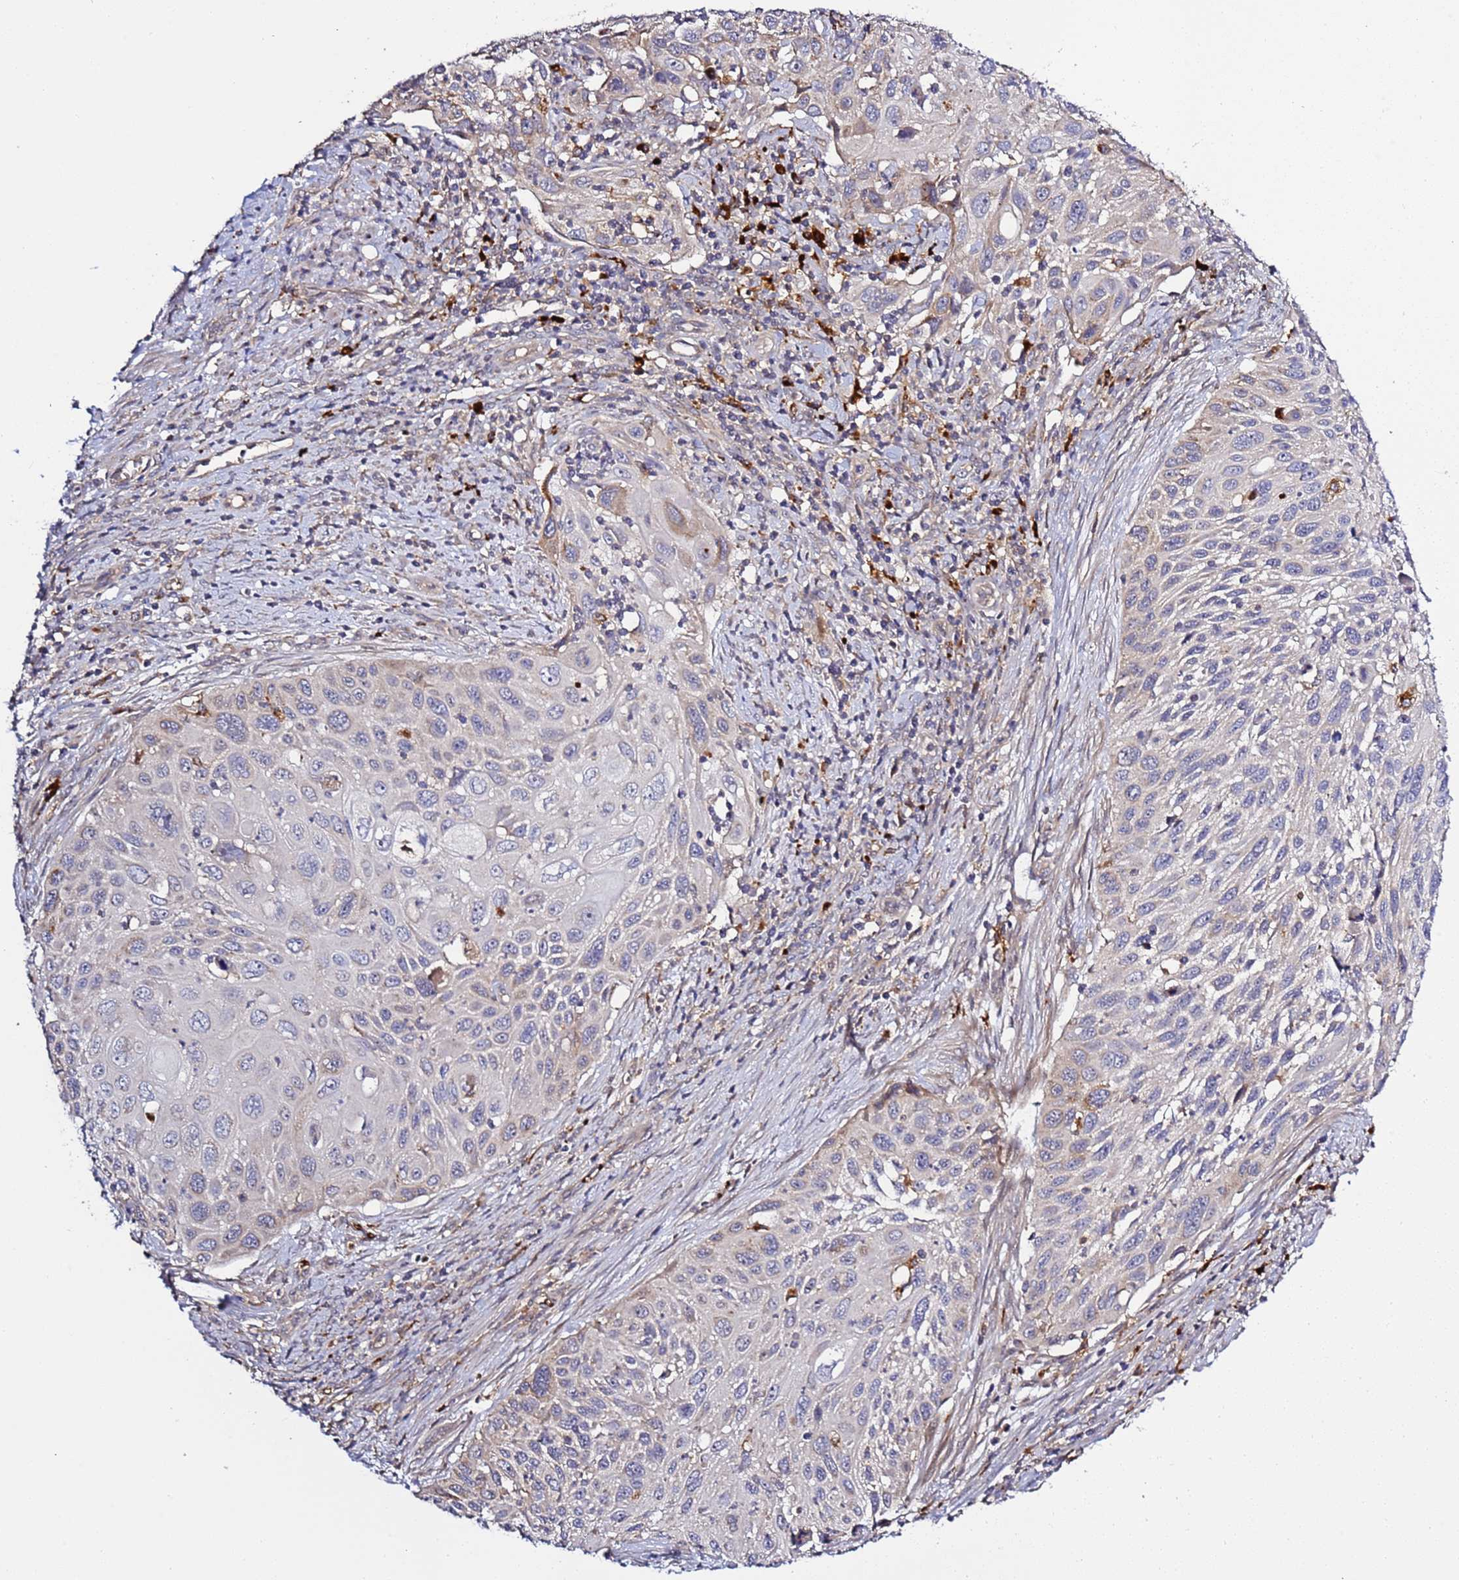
{"staining": {"intensity": "weak", "quantity": "<25%", "location": "cytoplasmic/membranous"}, "tissue": "cervical cancer", "cell_type": "Tumor cells", "image_type": "cancer", "snomed": [{"axis": "morphology", "description": "Squamous cell carcinoma, NOS"}, {"axis": "topography", "description": "Cervix"}], "caption": "Tumor cells show no significant positivity in cervical cancer.", "gene": "VPS36", "patient": {"sex": "female", "age": 70}}